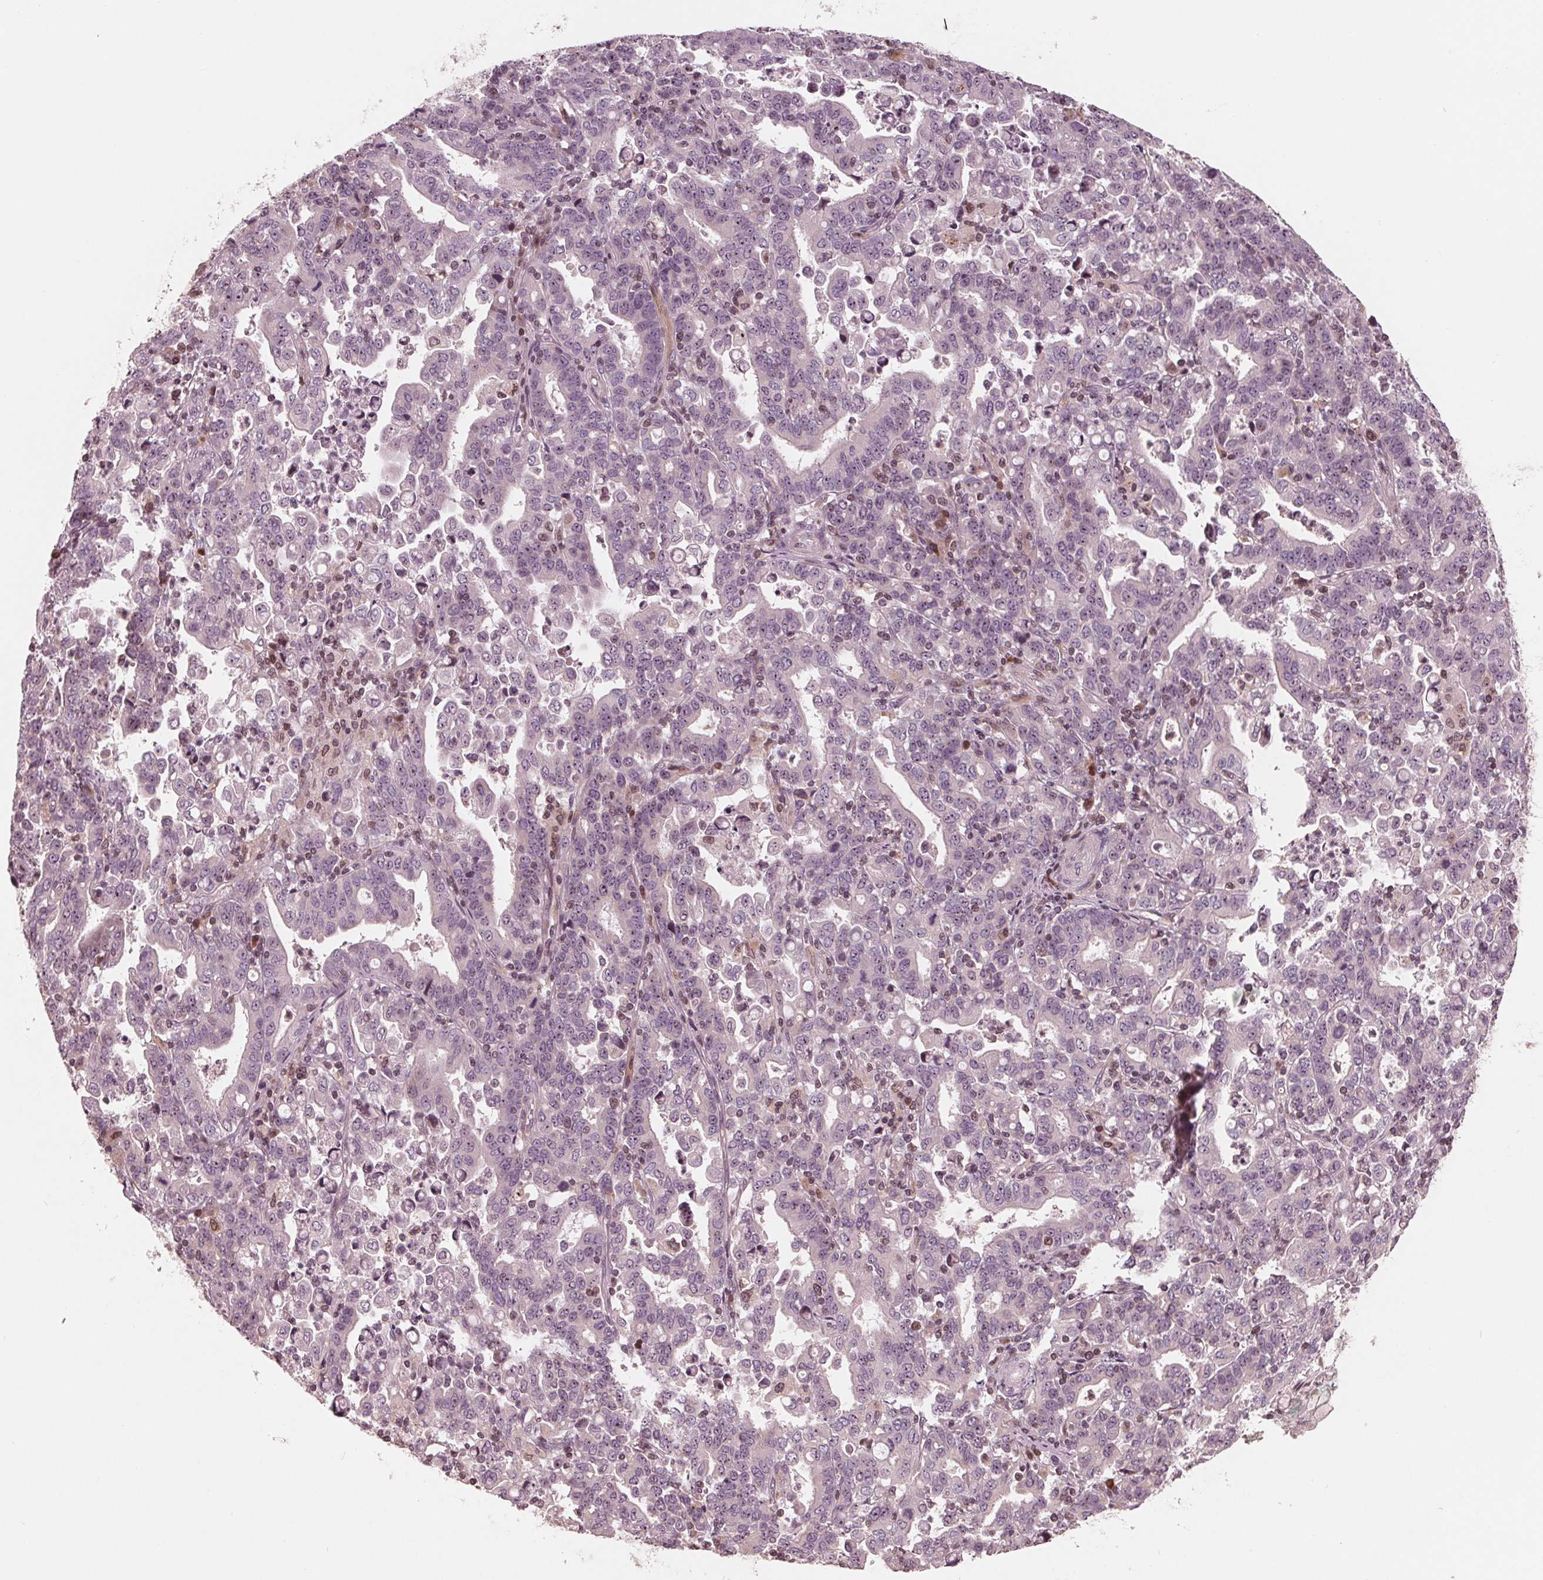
{"staining": {"intensity": "moderate", "quantity": "25%-75%", "location": "cytoplasmic/membranous,nuclear"}, "tissue": "stomach cancer", "cell_type": "Tumor cells", "image_type": "cancer", "snomed": [{"axis": "morphology", "description": "Adenocarcinoma, NOS"}, {"axis": "topography", "description": "Stomach"}], "caption": "Stomach cancer (adenocarcinoma) stained with a brown dye demonstrates moderate cytoplasmic/membranous and nuclear positive expression in about 25%-75% of tumor cells.", "gene": "NUP210", "patient": {"sex": "male", "age": 82}}